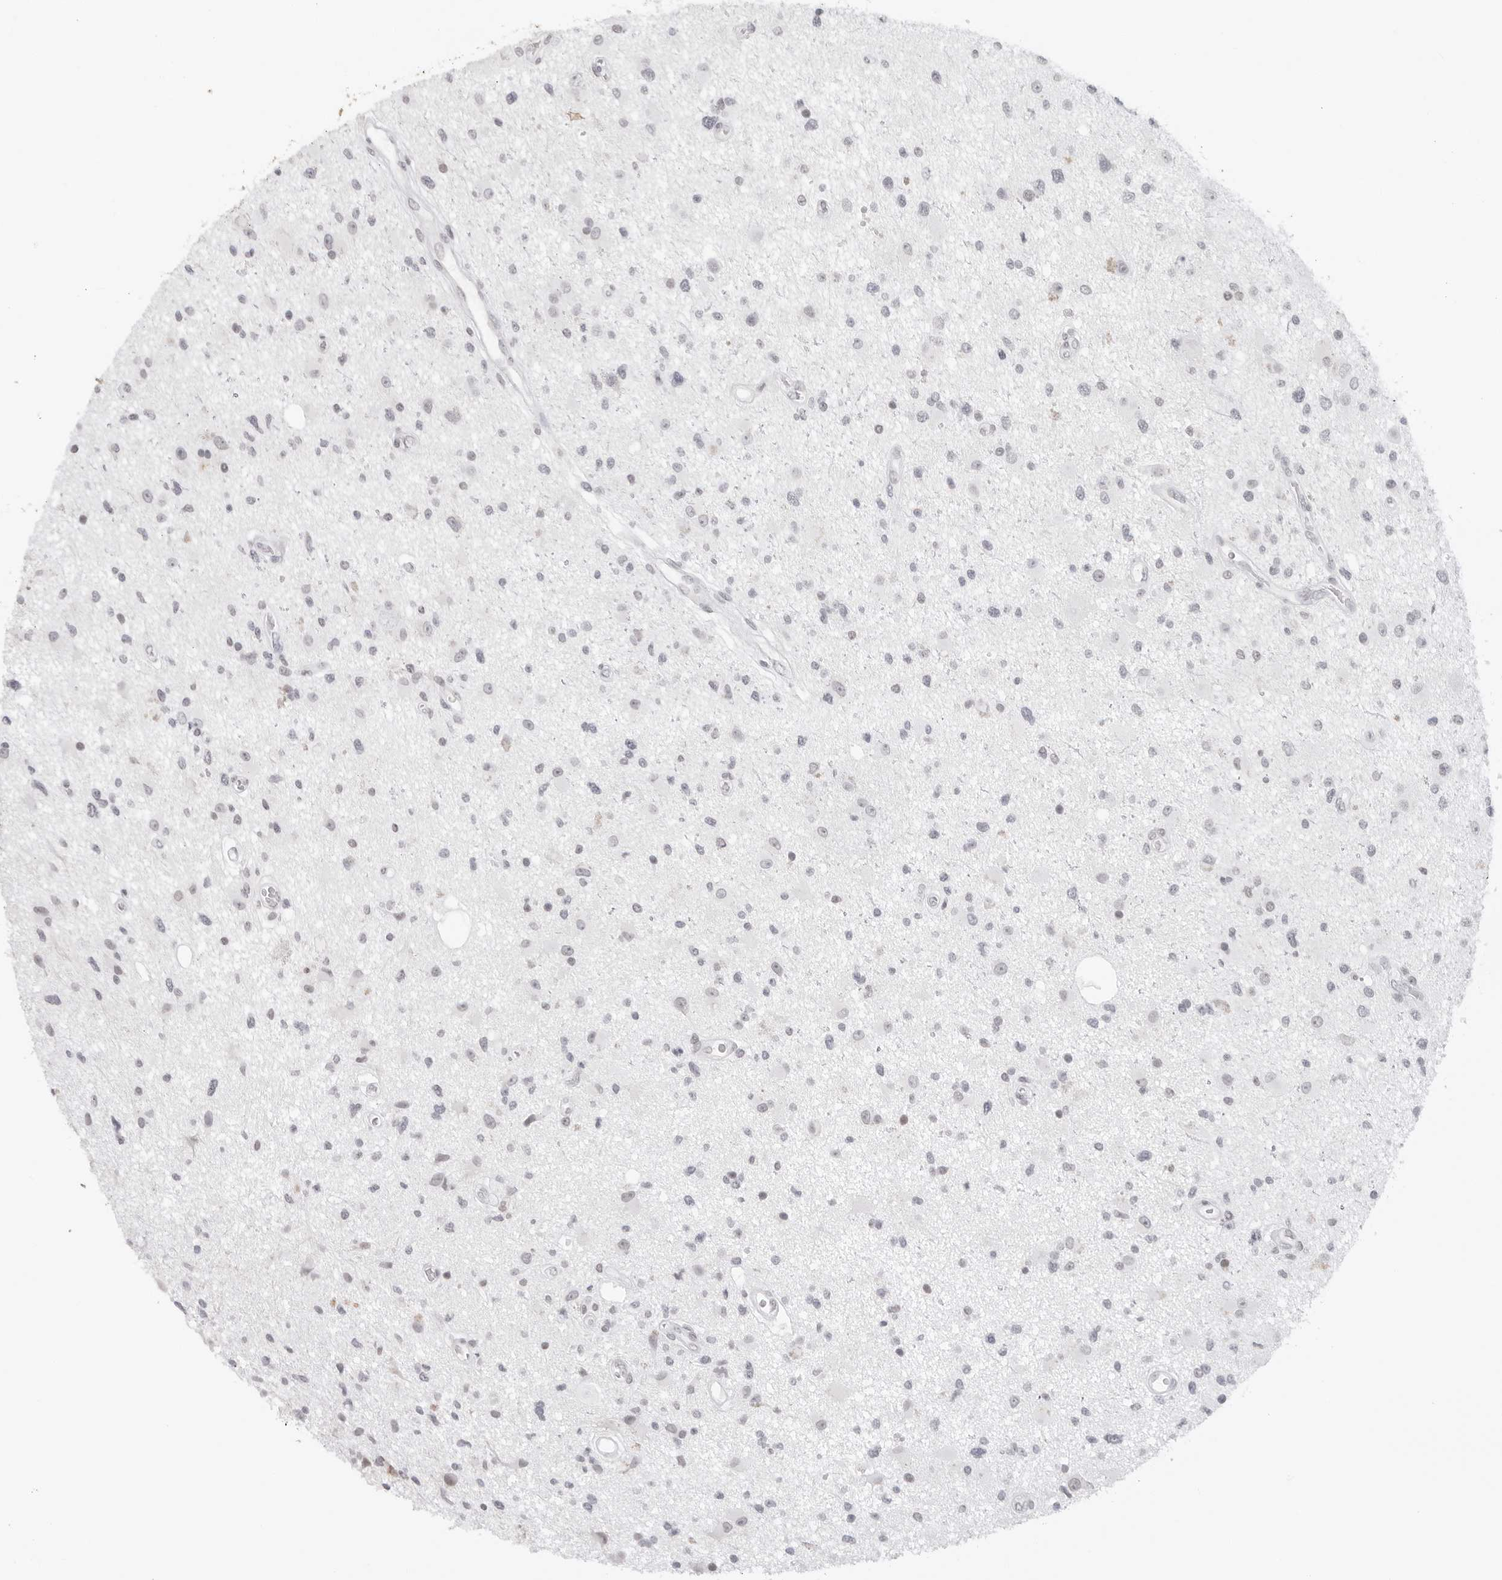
{"staining": {"intensity": "negative", "quantity": "none", "location": "none"}, "tissue": "glioma", "cell_type": "Tumor cells", "image_type": "cancer", "snomed": [{"axis": "morphology", "description": "Glioma, malignant, High grade"}, {"axis": "topography", "description": "Brain"}], "caption": "Immunohistochemical staining of human glioma demonstrates no significant staining in tumor cells.", "gene": "FLG2", "patient": {"sex": "male", "age": 33}}